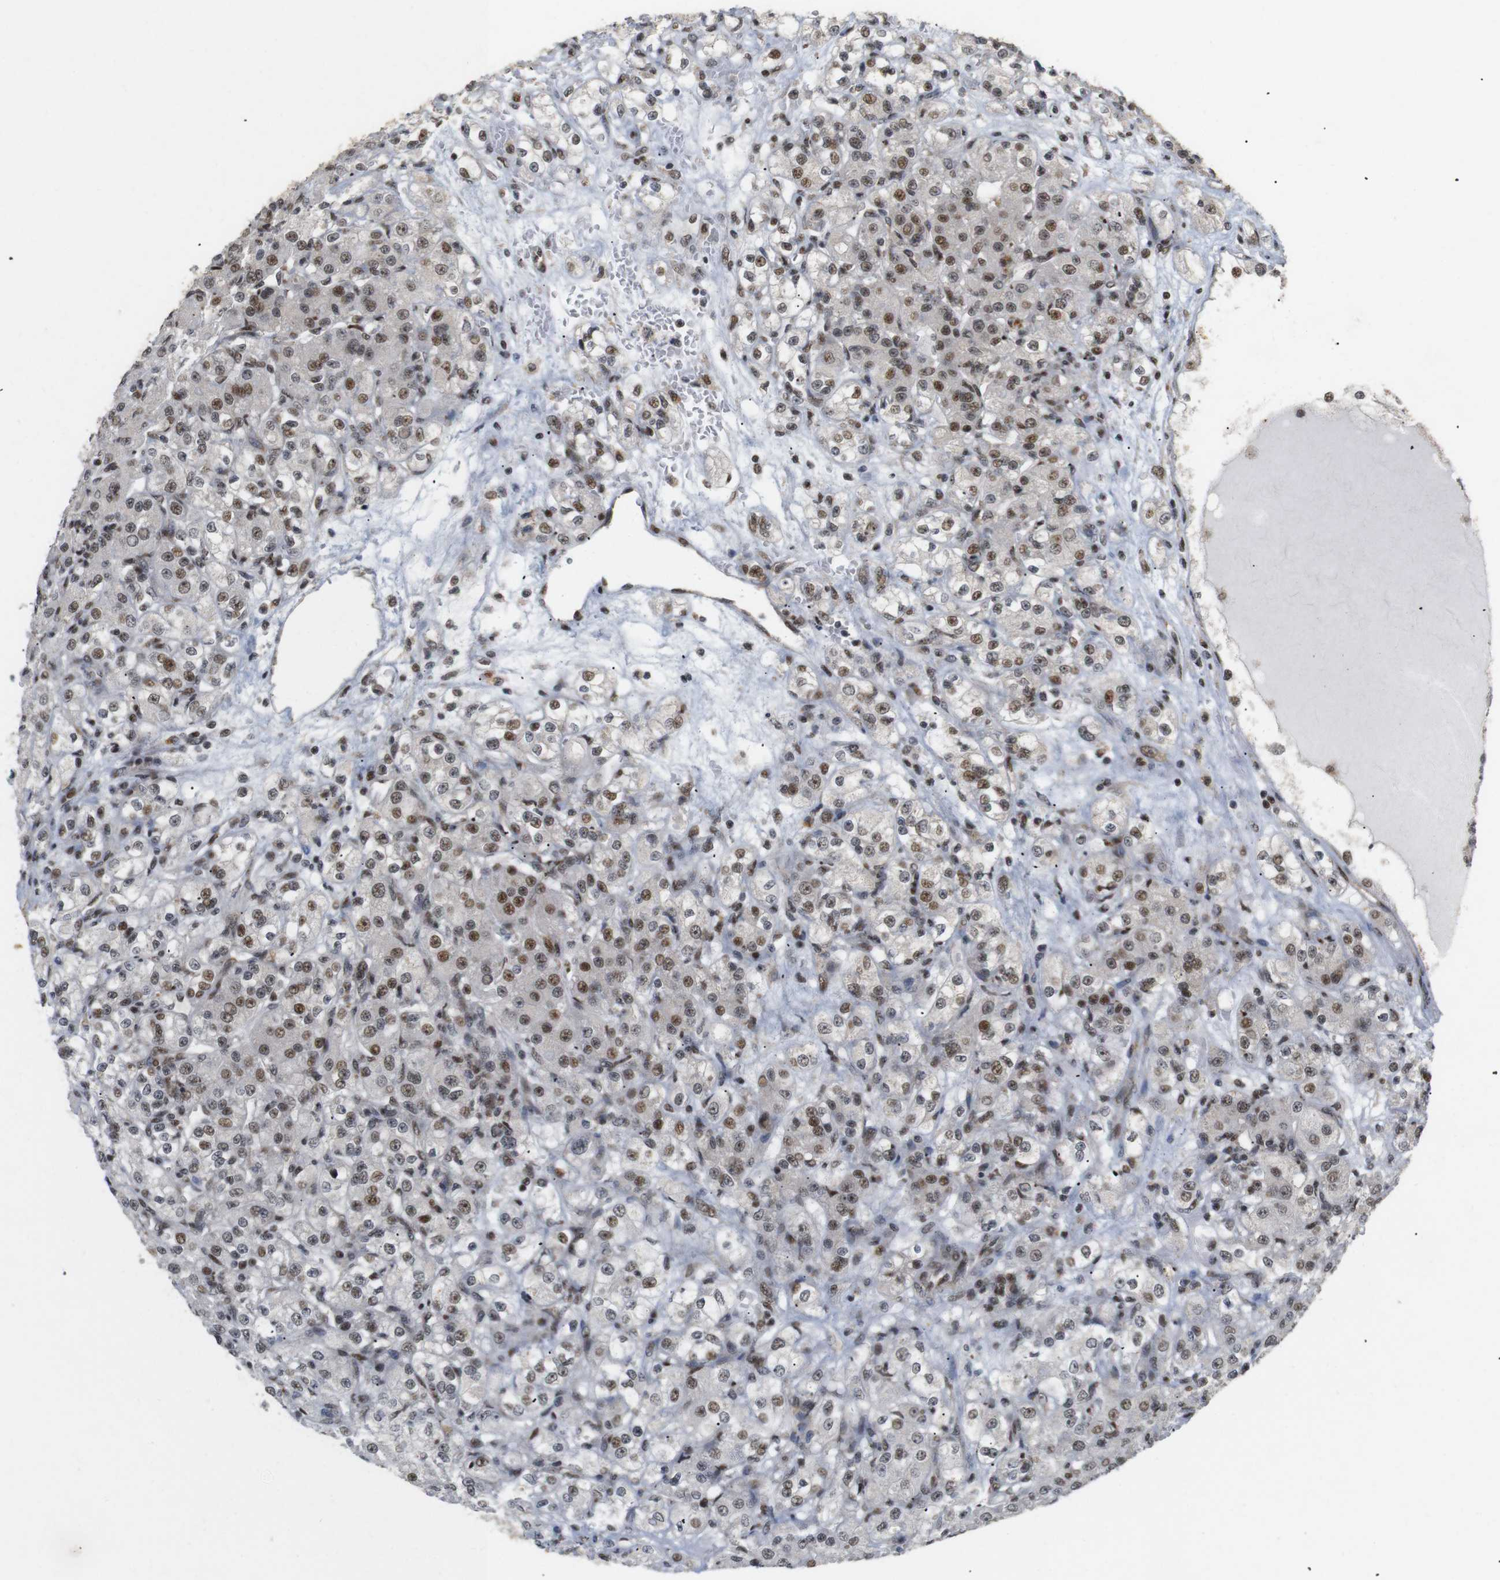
{"staining": {"intensity": "moderate", "quantity": ">75%", "location": "nuclear"}, "tissue": "renal cancer", "cell_type": "Tumor cells", "image_type": "cancer", "snomed": [{"axis": "morphology", "description": "Normal tissue, NOS"}, {"axis": "morphology", "description": "Adenocarcinoma, NOS"}, {"axis": "topography", "description": "Kidney"}], "caption": "This is a photomicrograph of immunohistochemistry staining of renal cancer, which shows moderate positivity in the nuclear of tumor cells.", "gene": "PYM1", "patient": {"sex": "male", "age": 61}}